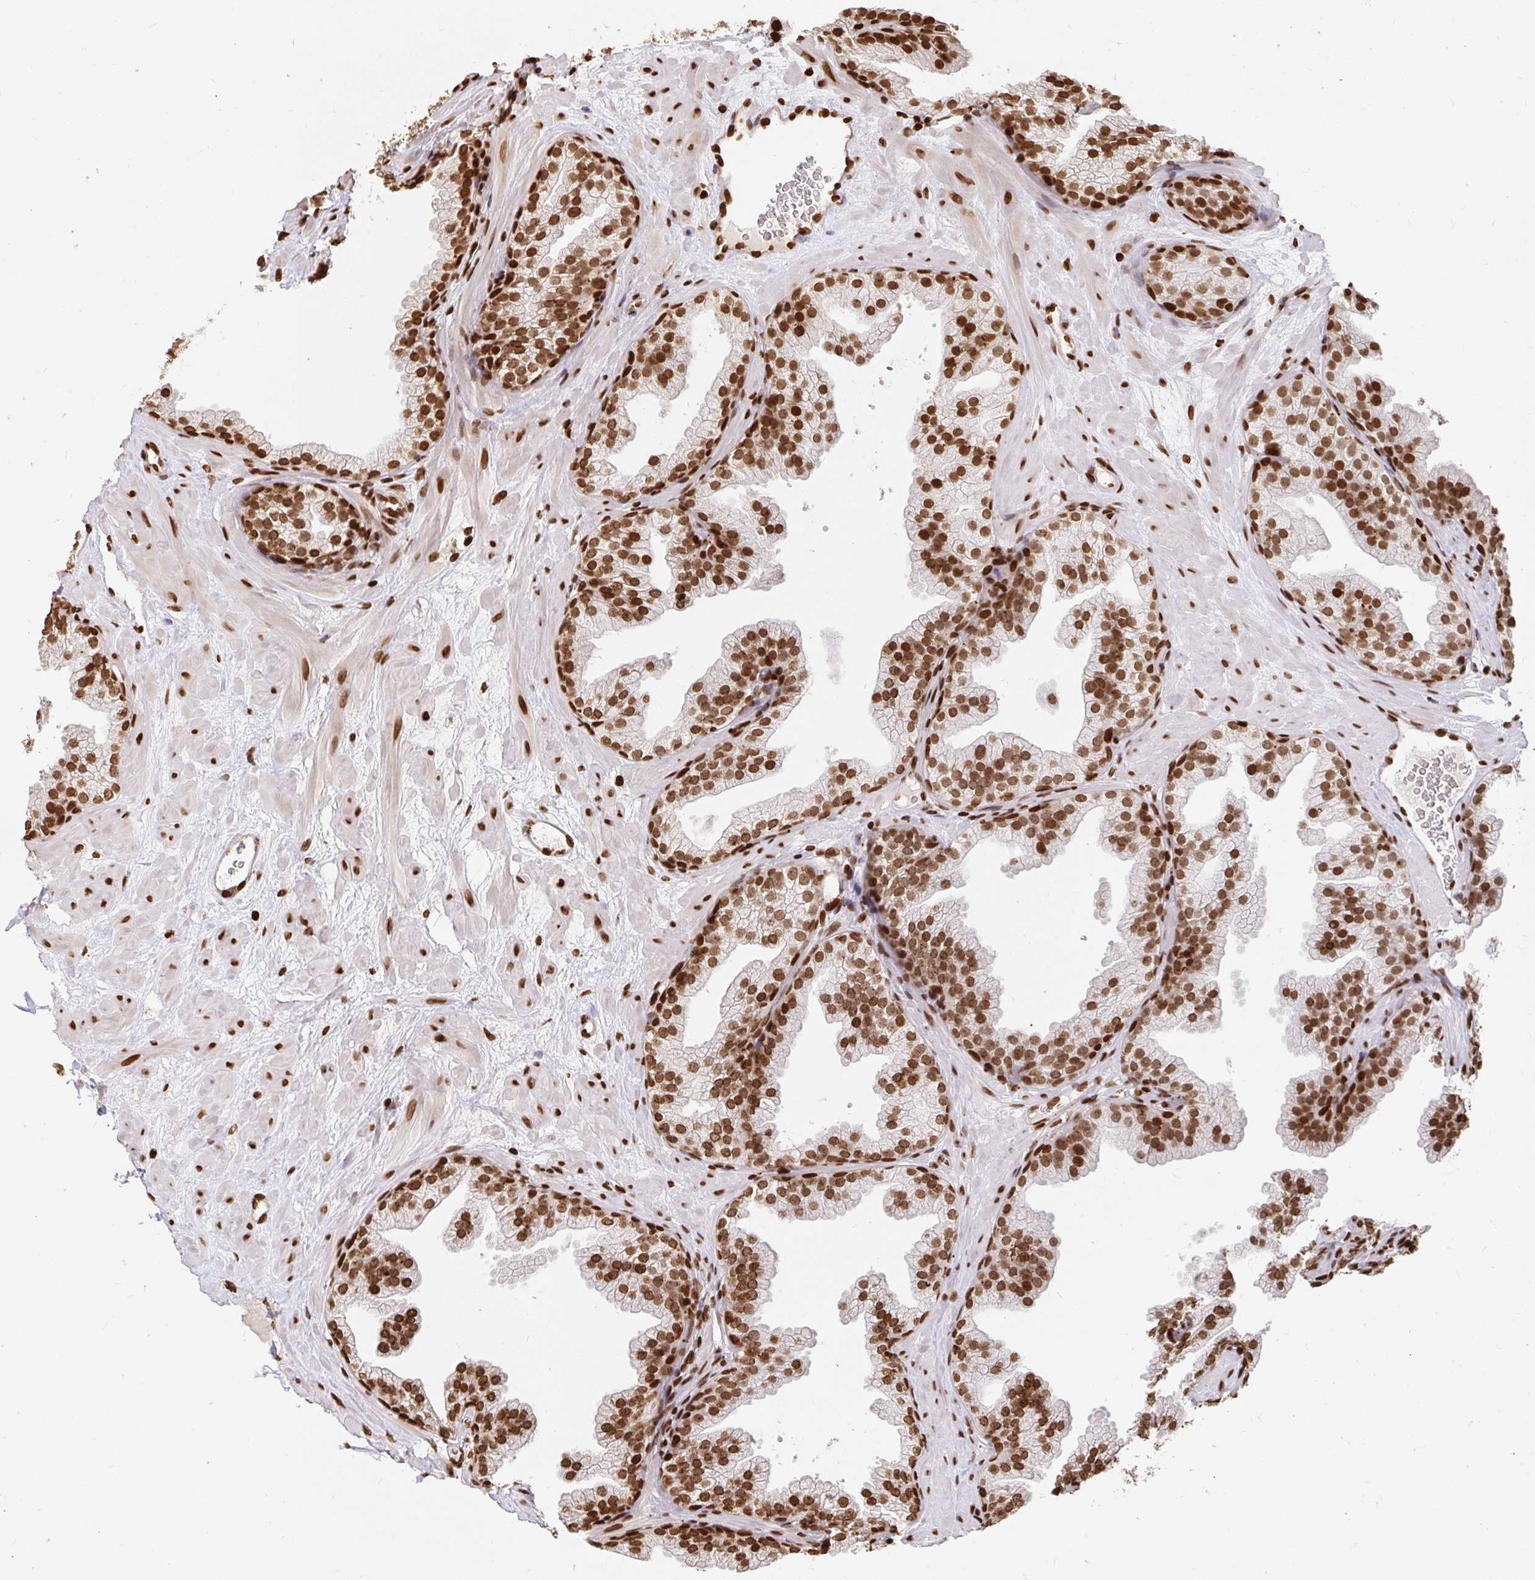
{"staining": {"intensity": "strong", "quantity": ">75%", "location": "nuclear"}, "tissue": "prostate", "cell_type": "Glandular cells", "image_type": "normal", "snomed": [{"axis": "morphology", "description": "Normal tissue, NOS"}, {"axis": "topography", "description": "Prostate"}], "caption": "Protein expression analysis of normal human prostate reveals strong nuclear staining in about >75% of glandular cells.", "gene": "H2BC5", "patient": {"sex": "male", "age": 37}}